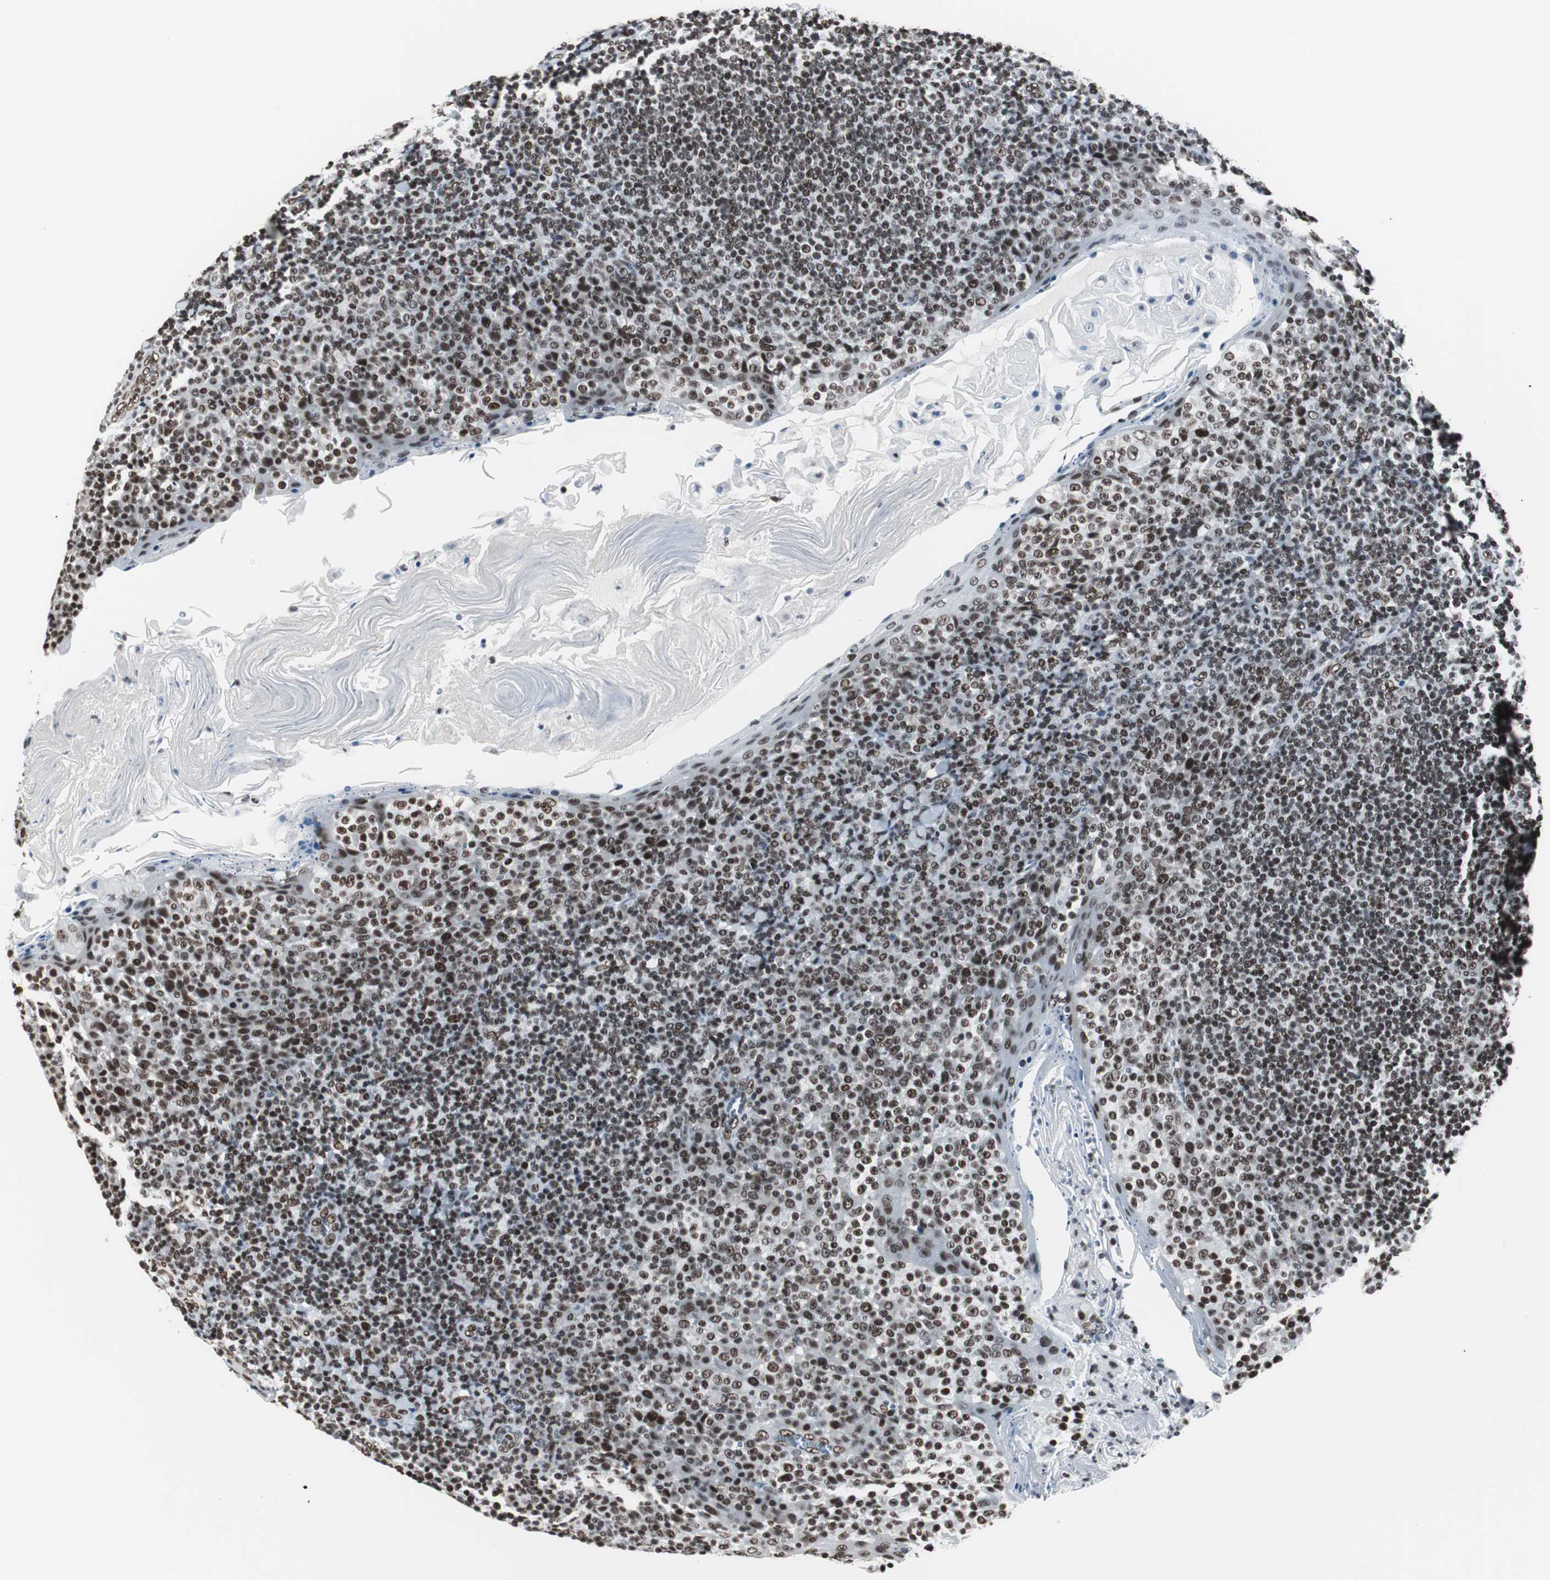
{"staining": {"intensity": "strong", "quantity": ">75%", "location": "nuclear"}, "tissue": "tonsil", "cell_type": "Germinal center cells", "image_type": "normal", "snomed": [{"axis": "morphology", "description": "Normal tissue, NOS"}, {"axis": "topography", "description": "Tonsil"}], "caption": "DAB (3,3'-diaminobenzidine) immunohistochemical staining of normal human tonsil exhibits strong nuclear protein staining in about >75% of germinal center cells.", "gene": "XRCC1", "patient": {"sex": "male", "age": 31}}